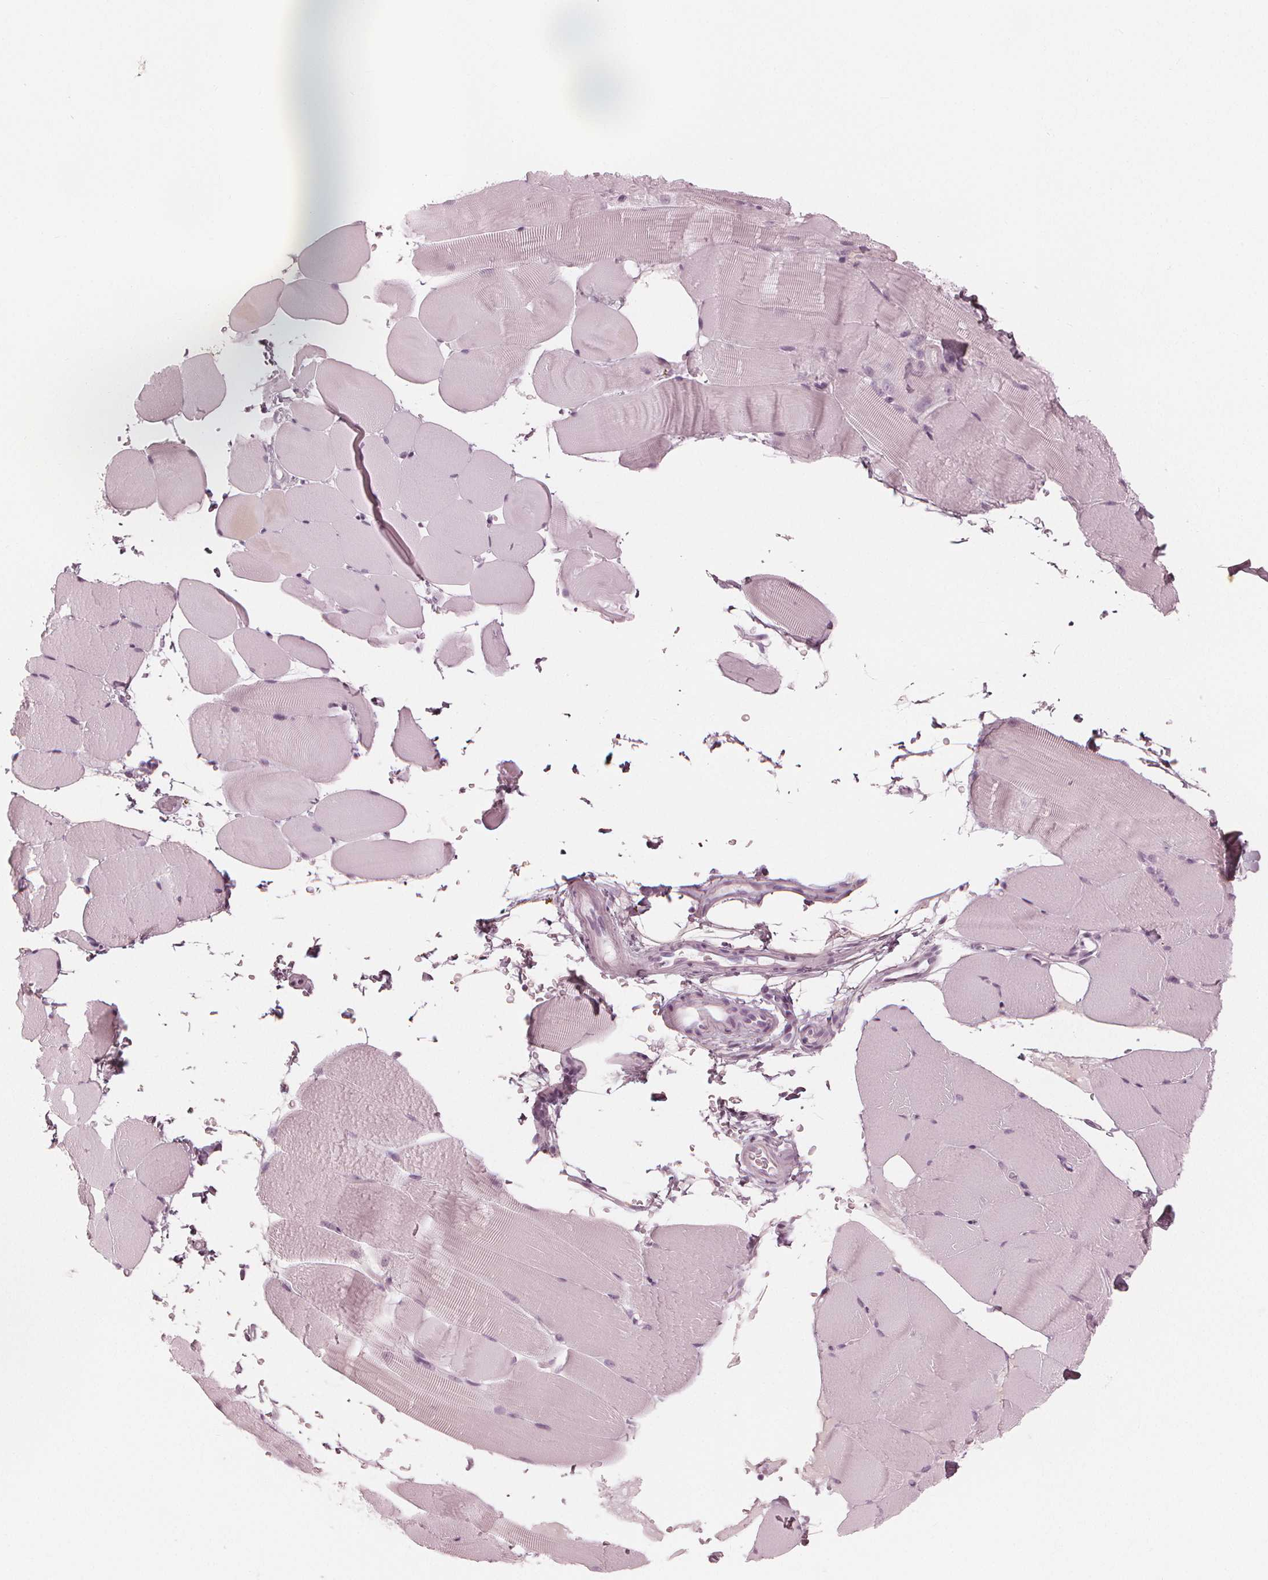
{"staining": {"intensity": "negative", "quantity": "none", "location": "none"}, "tissue": "skeletal muscle", "cell_type": "Myocytes", "image_type": "normal", "snomed": [{"axis": "morphology", "description": "Normal tissue, NOS"}, {"axis": "topography", "description": "Skeletal muscle"}], "caption": "DAB (3,3'-diaminobenzidine) immunohistochemical staining of unremarkable skeletal muscle shows no significant expression in myocytes.", "gene": "PAEP", "patient": {"sex": "female", "age": 37}}